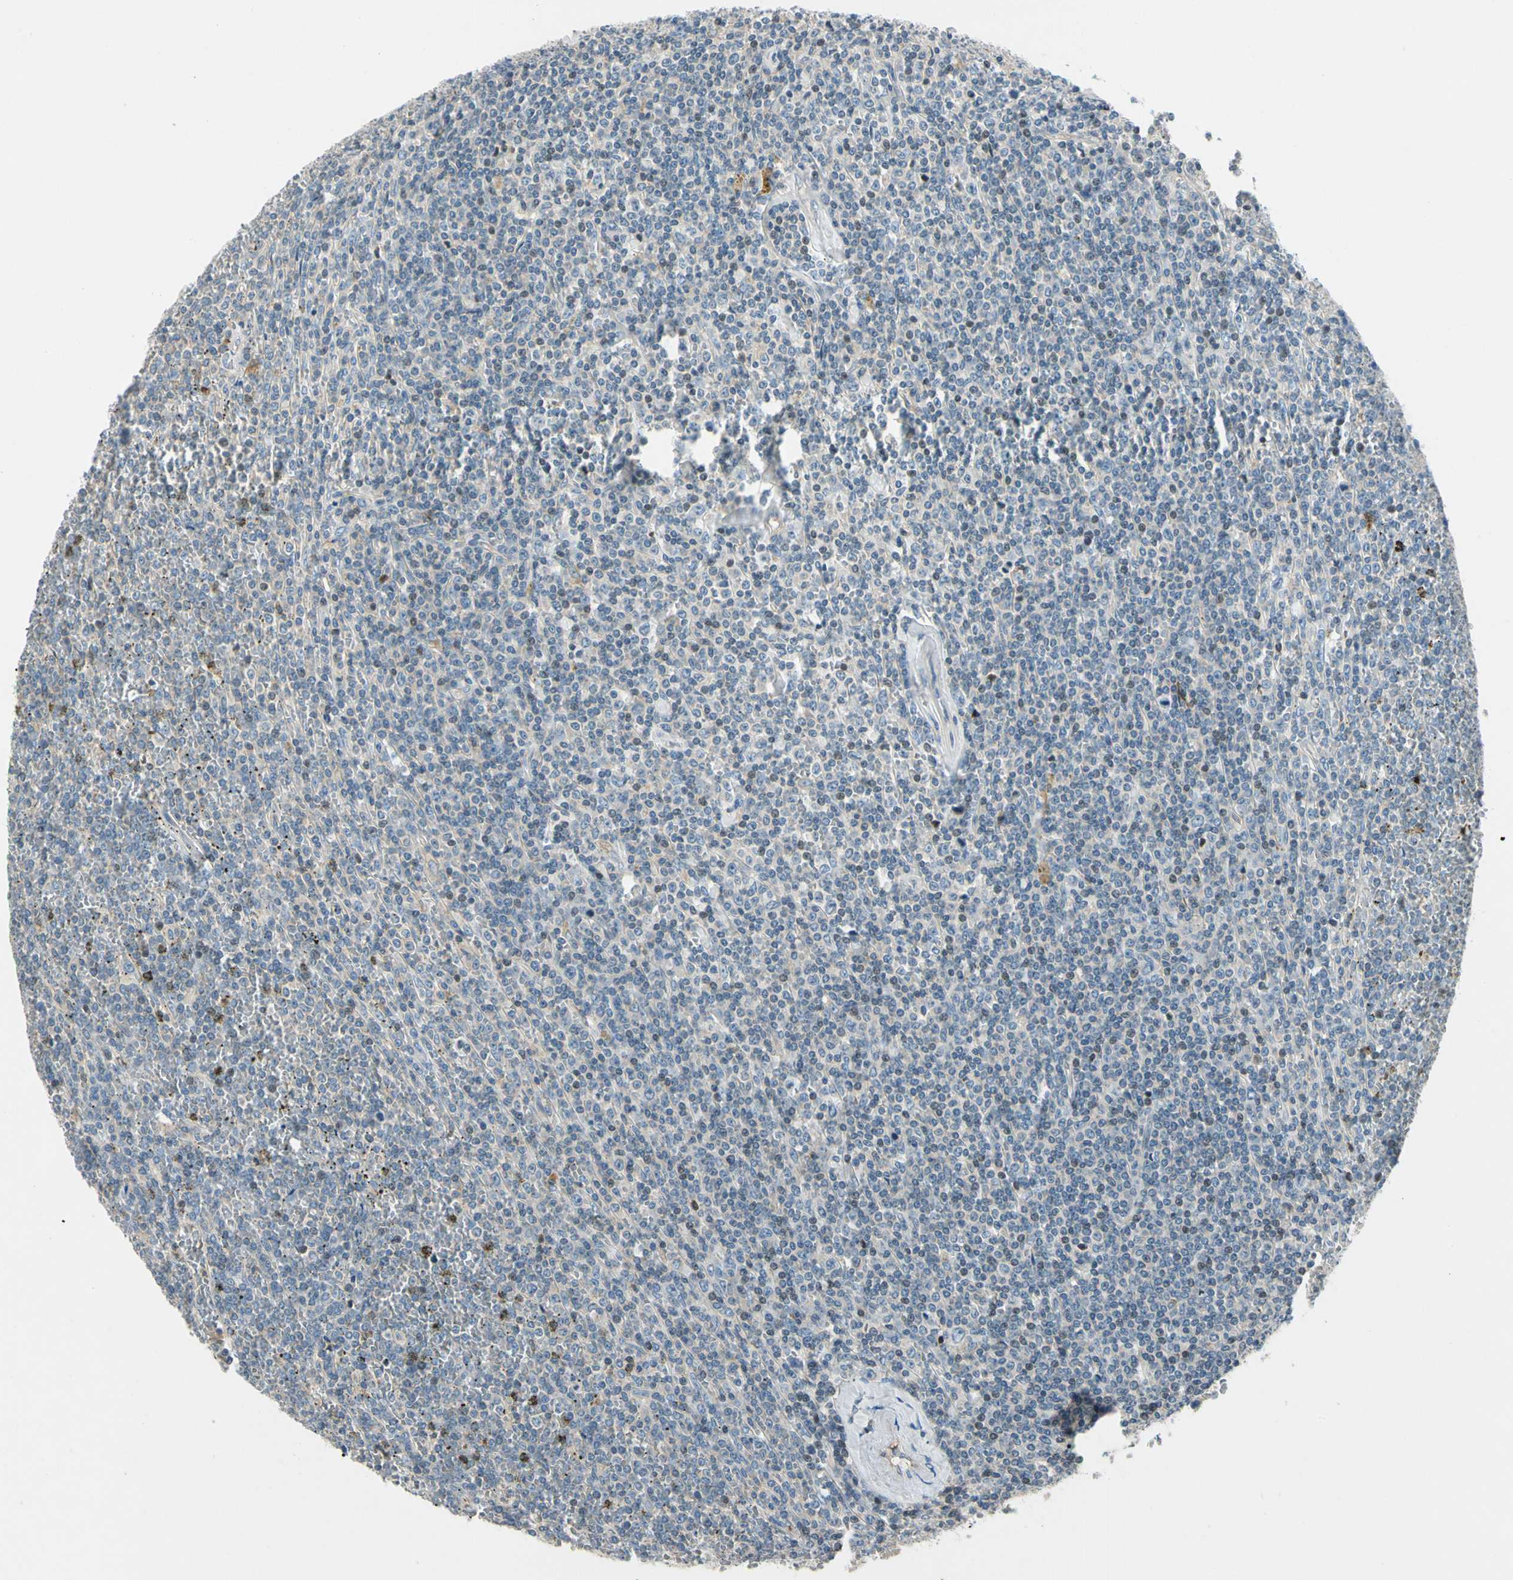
{"staining": {"intensity": "weak", "quantity": "<25%", "location": "nuclear"}, "tissue": "lymphoma", "cell_type": "Tumor cells", "image_type": "cancer", "snomed": [{"axis": "morphology", "description": "Malignant lymphoma, non-Hodgkin's type, Low grade"}, {"axis": "topography", "description": "Spleen"}], "caption": "Tumor cells are negative for protein expression in human malignant lymphoma, non-Hodgkin's type (low-grade). (DAB (3,3'-diaminobenzidine) immunohistochemistry (IHC) with hematoxylin counter stain).", "gene": "CDH6", "patient": {"sex": "female", "age": 19}}